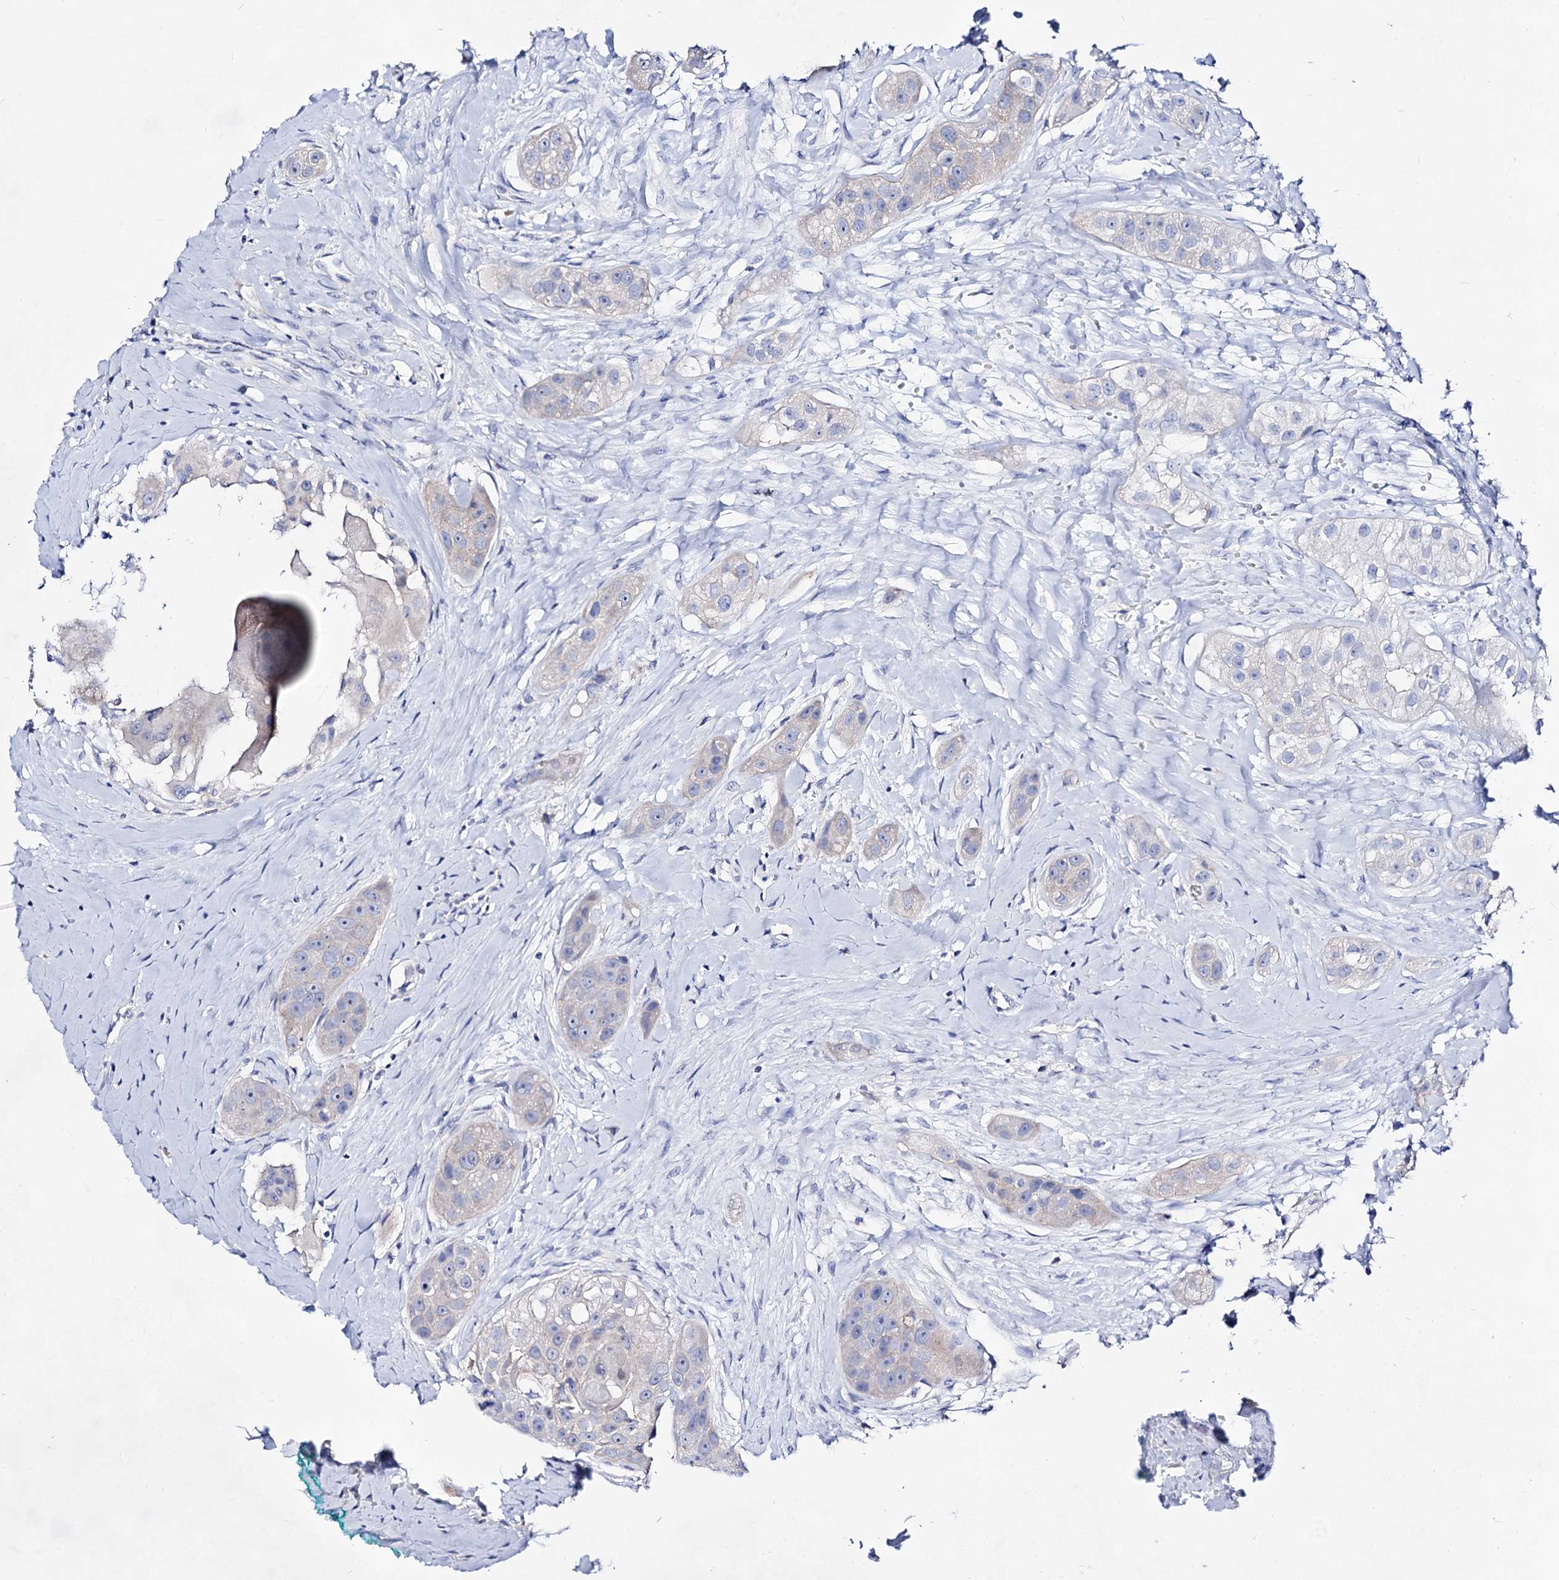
{"staining": {"intensity": "negative", "quantity": "none", "location": "none"}, "tissue": "head and neck cancer", "cell_type": "Tumor cells", "image_type": "cancer", "snomed": [{"axis": "morphology", "description": "Normal tissue, NOS"}, {"axis": "morphology", "description": "Squamous cell carcinoma, NOS"}, {"axis": "topography", "description": "Skeletal muscle"}, {"axis": "topography", "description": "Head-Neck"}], "caption": "There is no significant positivity in tumor cells of head and neck squamous cell carcinoma. (Stains: DAB (3,3'-diaminobenzidine) IHC with hematoxylin counter stain, Microscopy: brightfield microscopy at high magnification).", "gene": "PLIN1", "patient": {"sex": "male", "age": 51}}